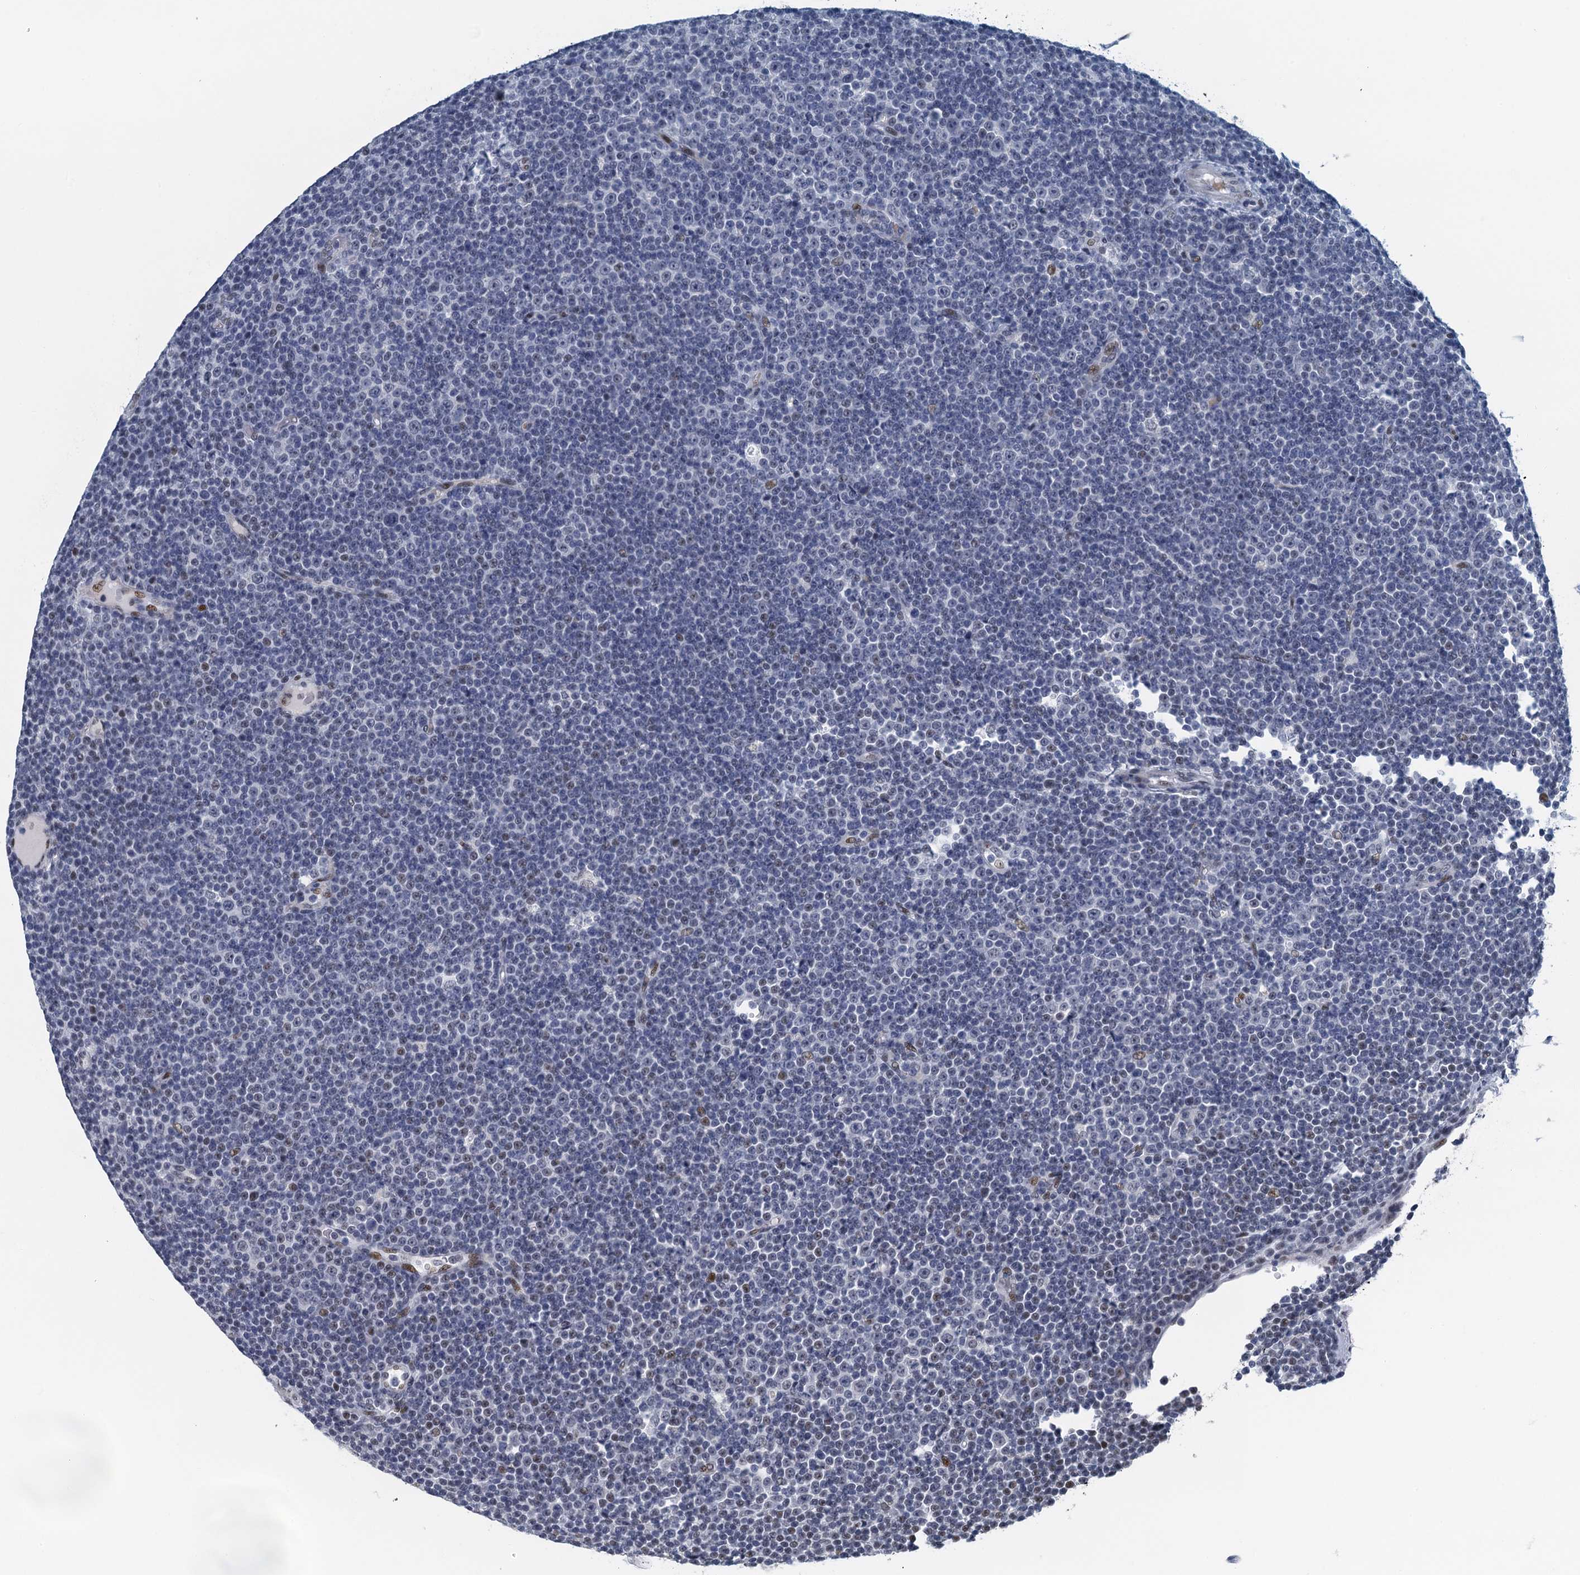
{"staining": {"intensity": "moderate", "quantity": "<25%", "location": "nuclear"}, "tissue": "lymphoma", "cell_type": "Tumor cells", "image_type": "cancer", "snomed": [{"axis": "morphology", "description": "Malignant lymphoma, non-Hodgkin's type, Low grade"}, {"axis": "topography", "description": "Lymph node"}], "caption": "There is low levels of moderate nuclear expression in tumor cells of malignant lymphoma, non-Hodgkin's type (low-grade), as demonstrated by immunohistochemical staining (brown color).", "gene": "TTLL9", "patient": {"sex": "female", "age": 67}}